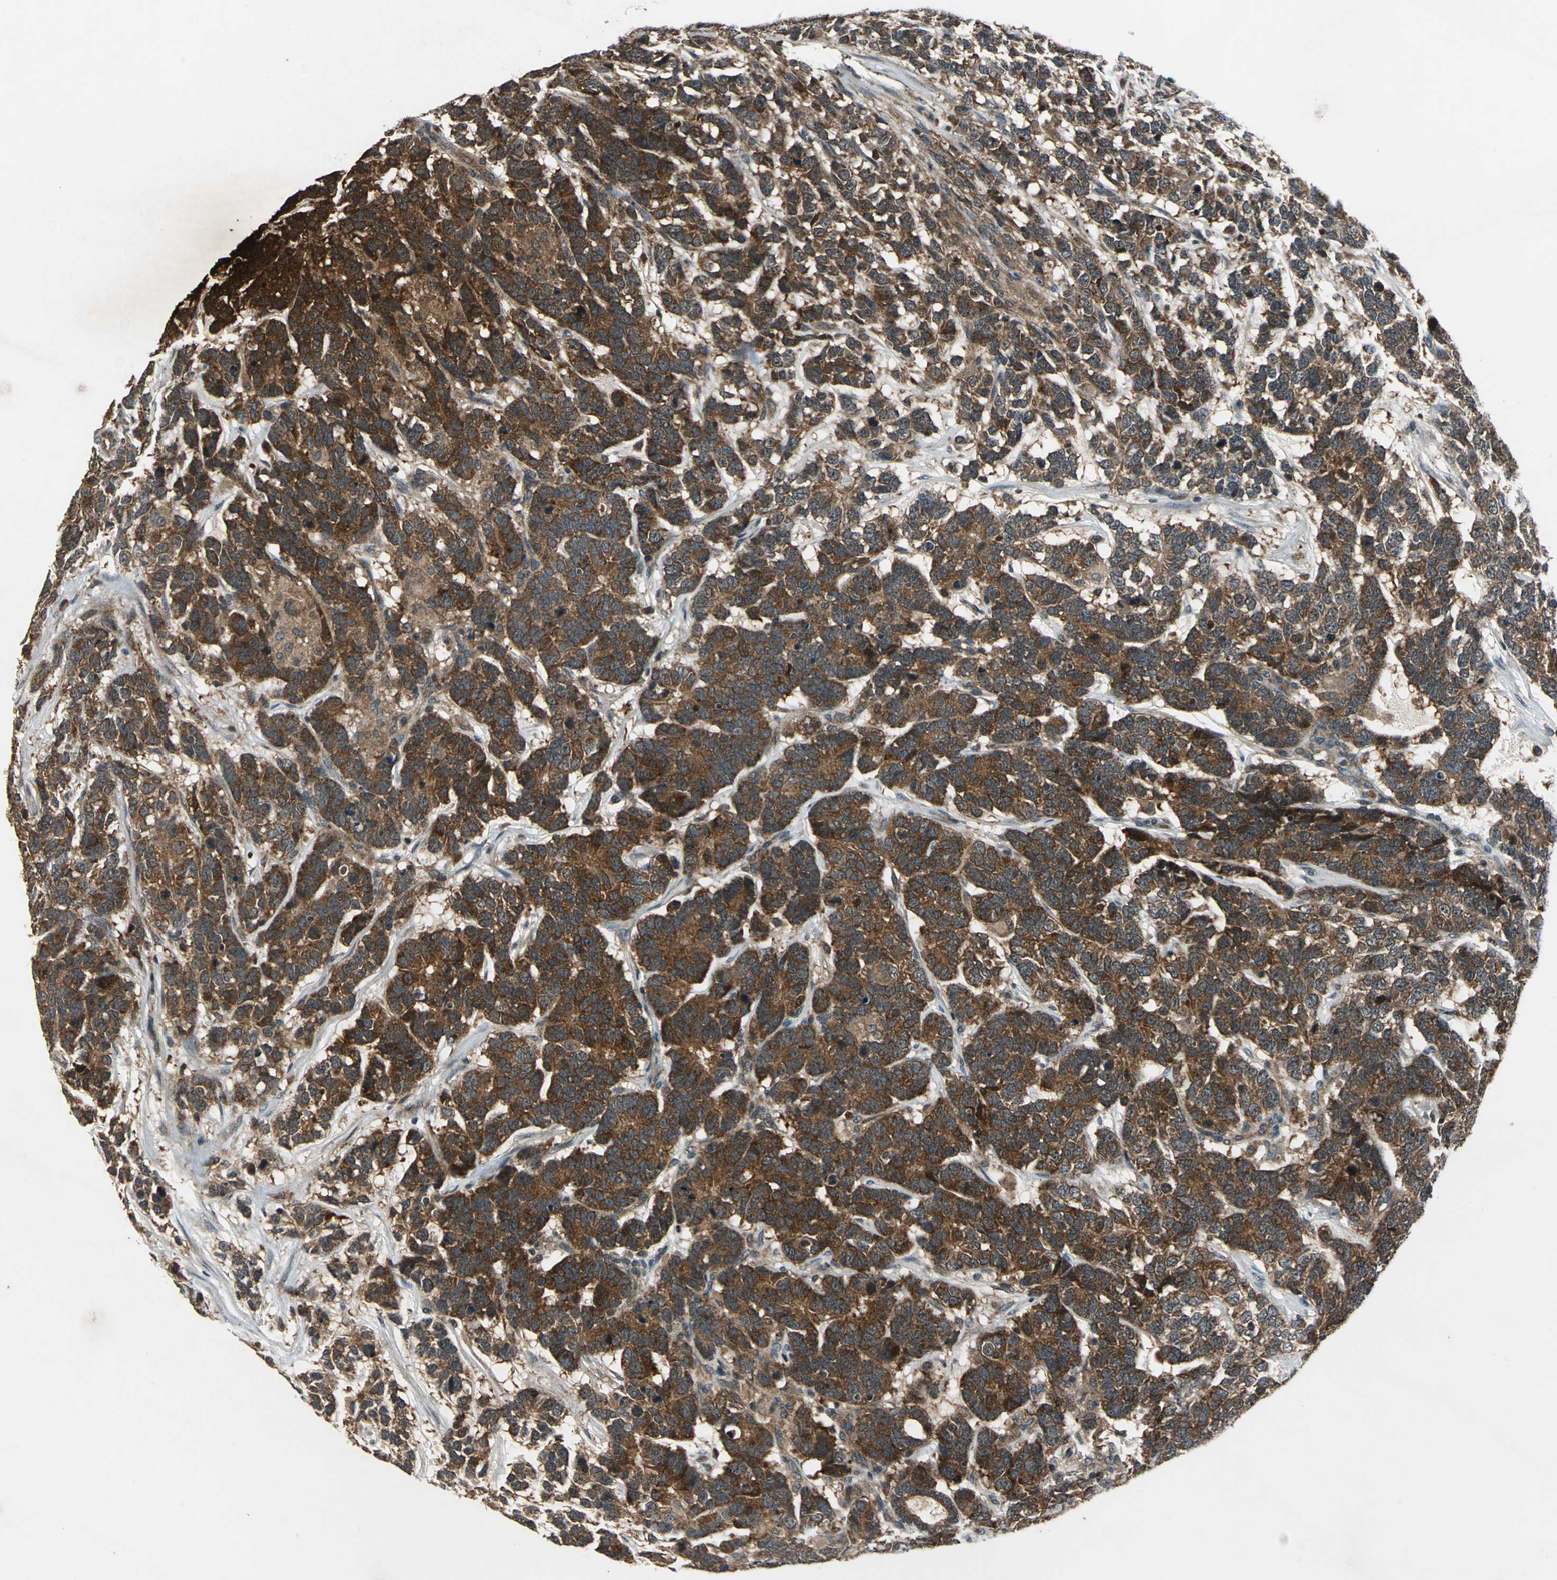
{"staining": {"intensity": "strong", "quantity": ">75%", "location": "cytoplasmic/membranous"}, "tissue": "testis cancer", "cell_type": "Tumor cells", "image_type": "cancer", "snomed": [{"axis": "morphology", "description": "Carcinoma, Embryonal, NOS"}, {"axis": "topography", "description": "Testis"}], "caption": "The histopathology image shows immunohistochemical staining of embryonal carcinoma (testis). There is strong cytoplasmic/membranous expression is identified in approximately >75% of tumor cells.", "gene": "AHSA1", "patient": {"sex": "male", "age": 26}}